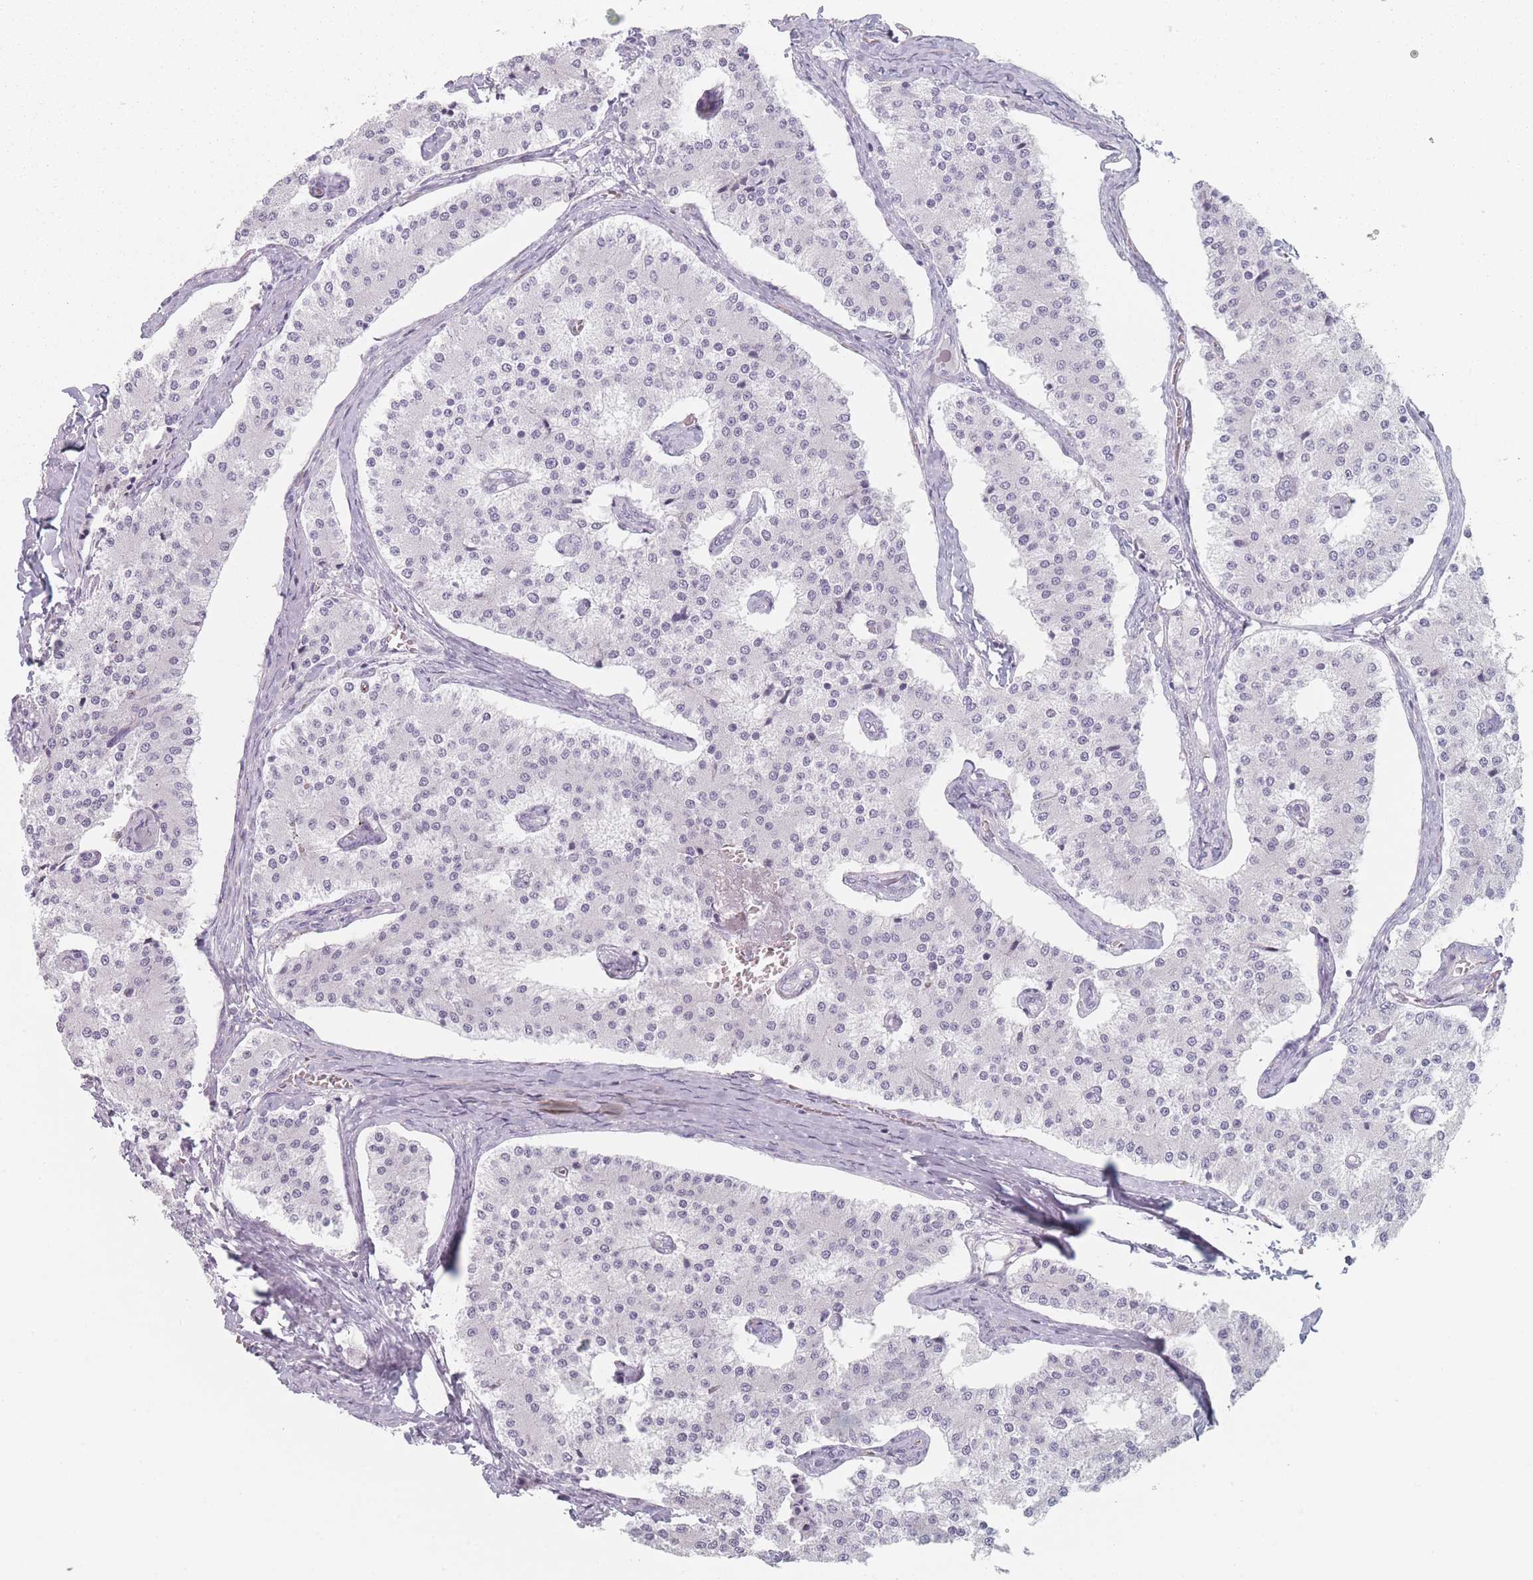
{"staining": {"intensity": "negative", "quantity": "none", "location": "none"}, "tissue": "carcinoid", "cell_type": "Tumor cells", "image_type": "cancer", "snomed": [{"axis": "morphology", "description": "Carcinoid, malignant, NOS"}, {"axis": "topography", "description": "Colon"}], "caption": "An immunohistochemistry (IHC) micrograph of carcinoid (malignant) is shown. There is no staining in tumor cells of carcinoid (malignant).", "gene": "RNF4", "patient": {"sex": "female", "age": 52}}